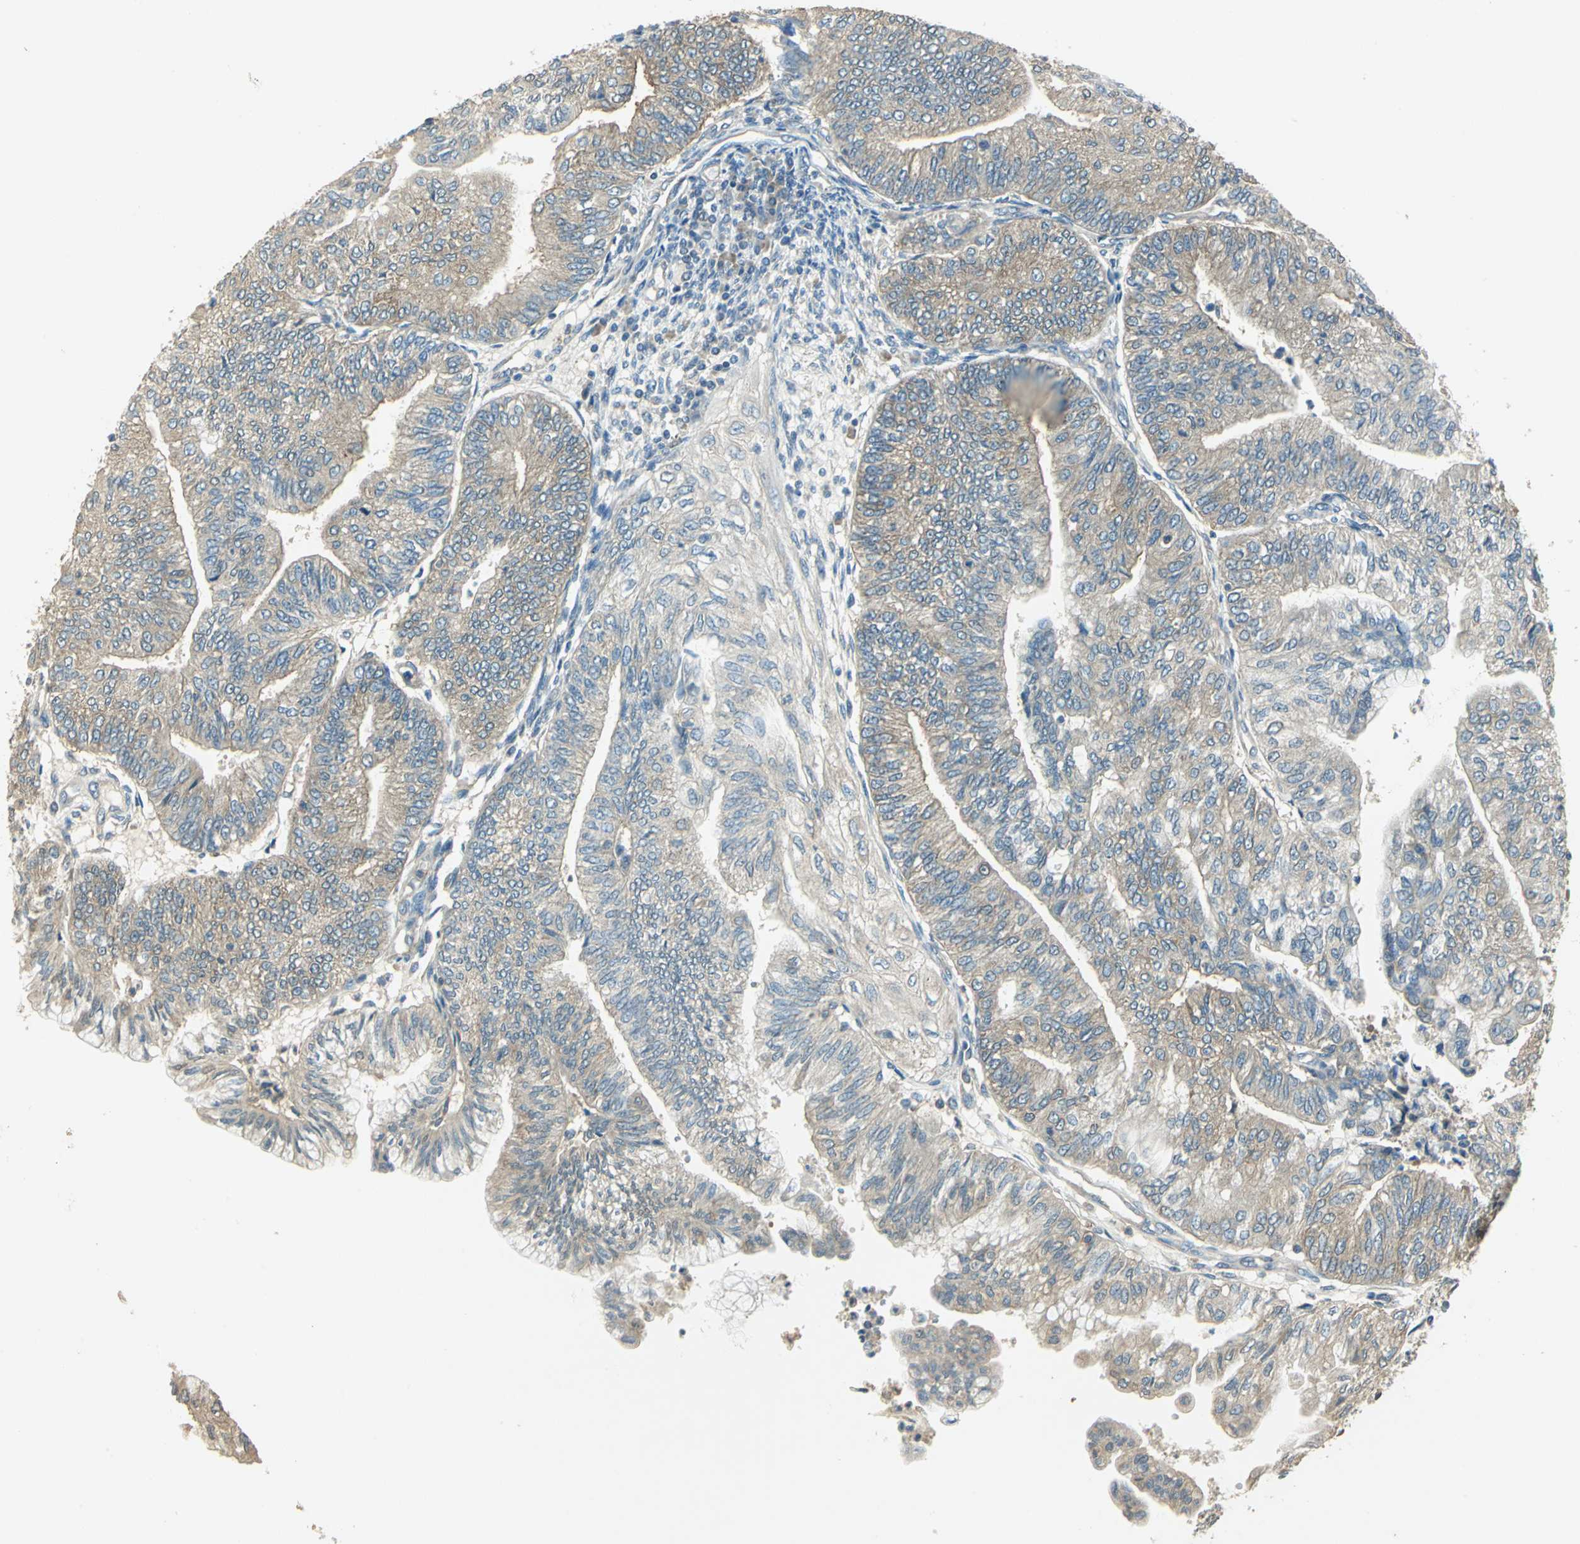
{"staining": {"intensity": "moderate", "quantity": ">75%", "location": "cytoplasmic/membranous"}, "tissue": "endometrial cancer", "cell_type": "Tumor cells", "image_type": "cancer", "snomed": [{"axis": "morphology", "description": "Adenocarcinoma, NOS"}, {"axis": "topography", "description": "Endometrium"}], "caption": "Protein analysis of endometrial cancer tissue displays moderate cytoplasmic/membranous expression in about >75% of tumor cells.", "gene": "SHC2", "patient": {"sex": "female", "age": 59}}